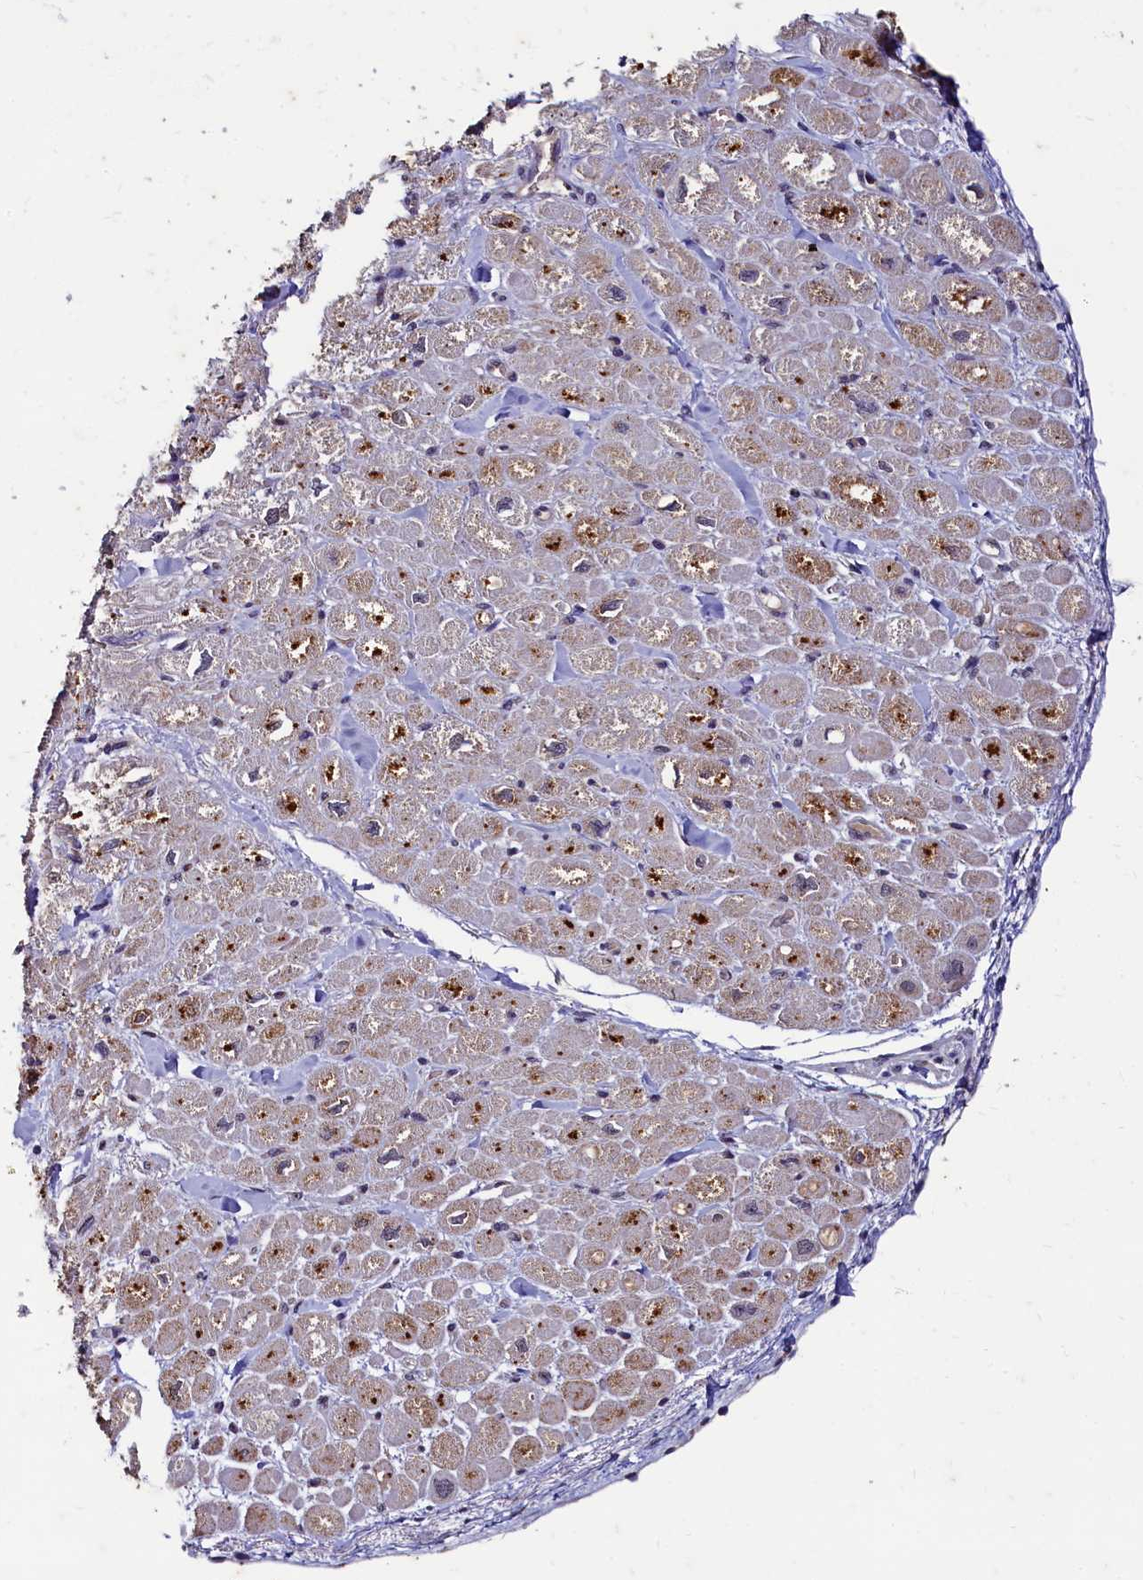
{"staining": {"intensity": "weak", "quantity": "<25%", "location": "cytoplasmic/membranous"}, "tissue": "heart muscle", "cell_type": "Cardiomyocytes", "image_type": "normal", "snomed": [{"axis": "morphology", "description": "Normal tissue, NOS"}, {"axis": "topography", "description": "Heart"}], "caption": "Immunohistochemistry (IHC) micrograph of normal heart muscle: human heart muscle stained with DAB shows no significant protein positivity in cardiomyocytes. (DAB immunohistochemistry visualized using brightfield microscopy, high magnification).", "gene": "CSTPP1", "patient": {"sex": "male", "age": 65}}